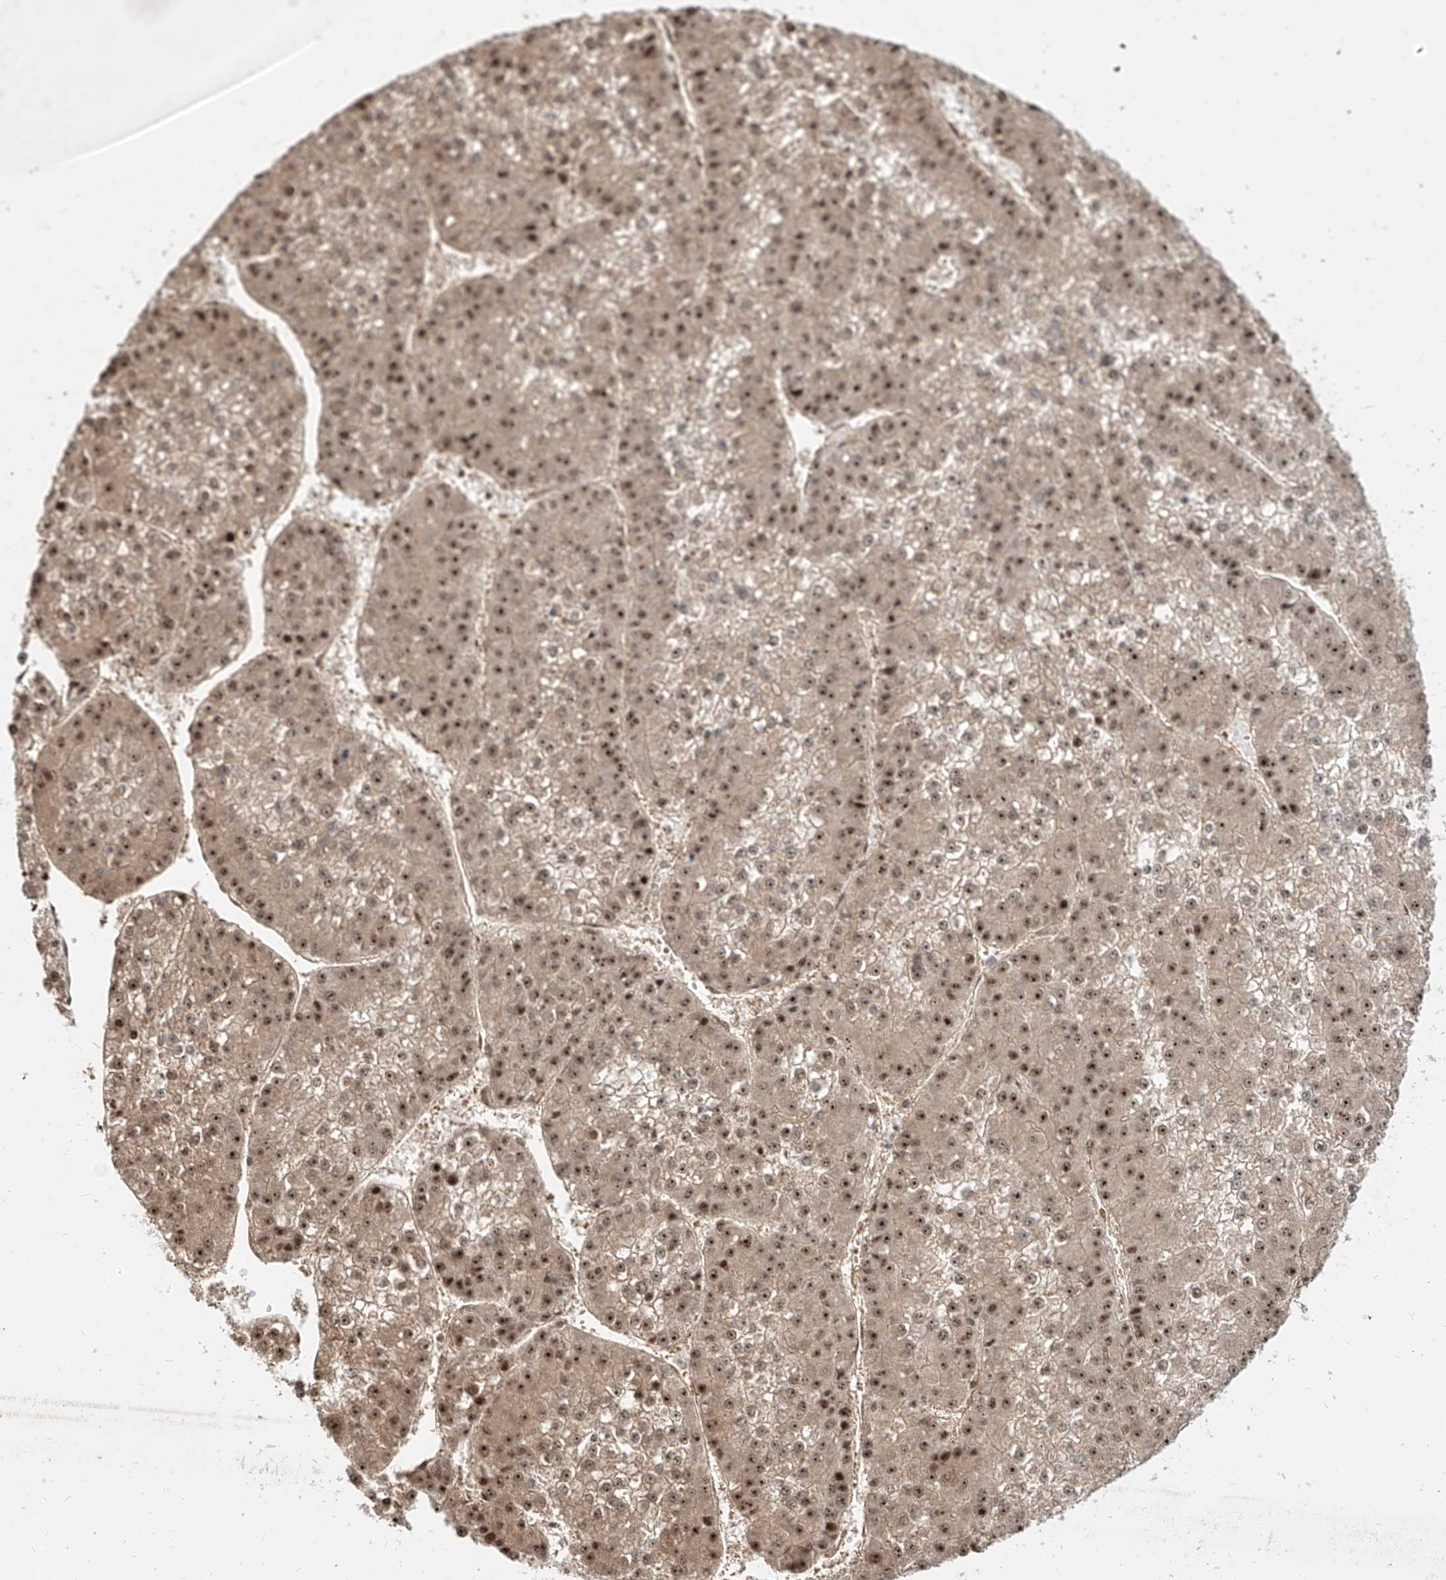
{"staining": {"intensity": "strong", "quantity": ">75%", "location": "cytoplasmic/membranous,nuclear"}, "tissue": "liver cancer", "cell_type": "Tumor cells", "image_type": "cancer", "snomed": [{"axis": "morphology", "description": "Carcinoma, Hepatocellular, NOS"}, {"axis": "topography", "description": "Liver"}], "caption": "About >75% of tumor cells in human liver cancer (hepatocellular carcinoma) display strong cytoplasmic/membranous and nuclear protein positivity as visualized by brown immunohistochemical staining.", "gene": "ZNF710", "patient": {"sex": "female", "age": 73}}